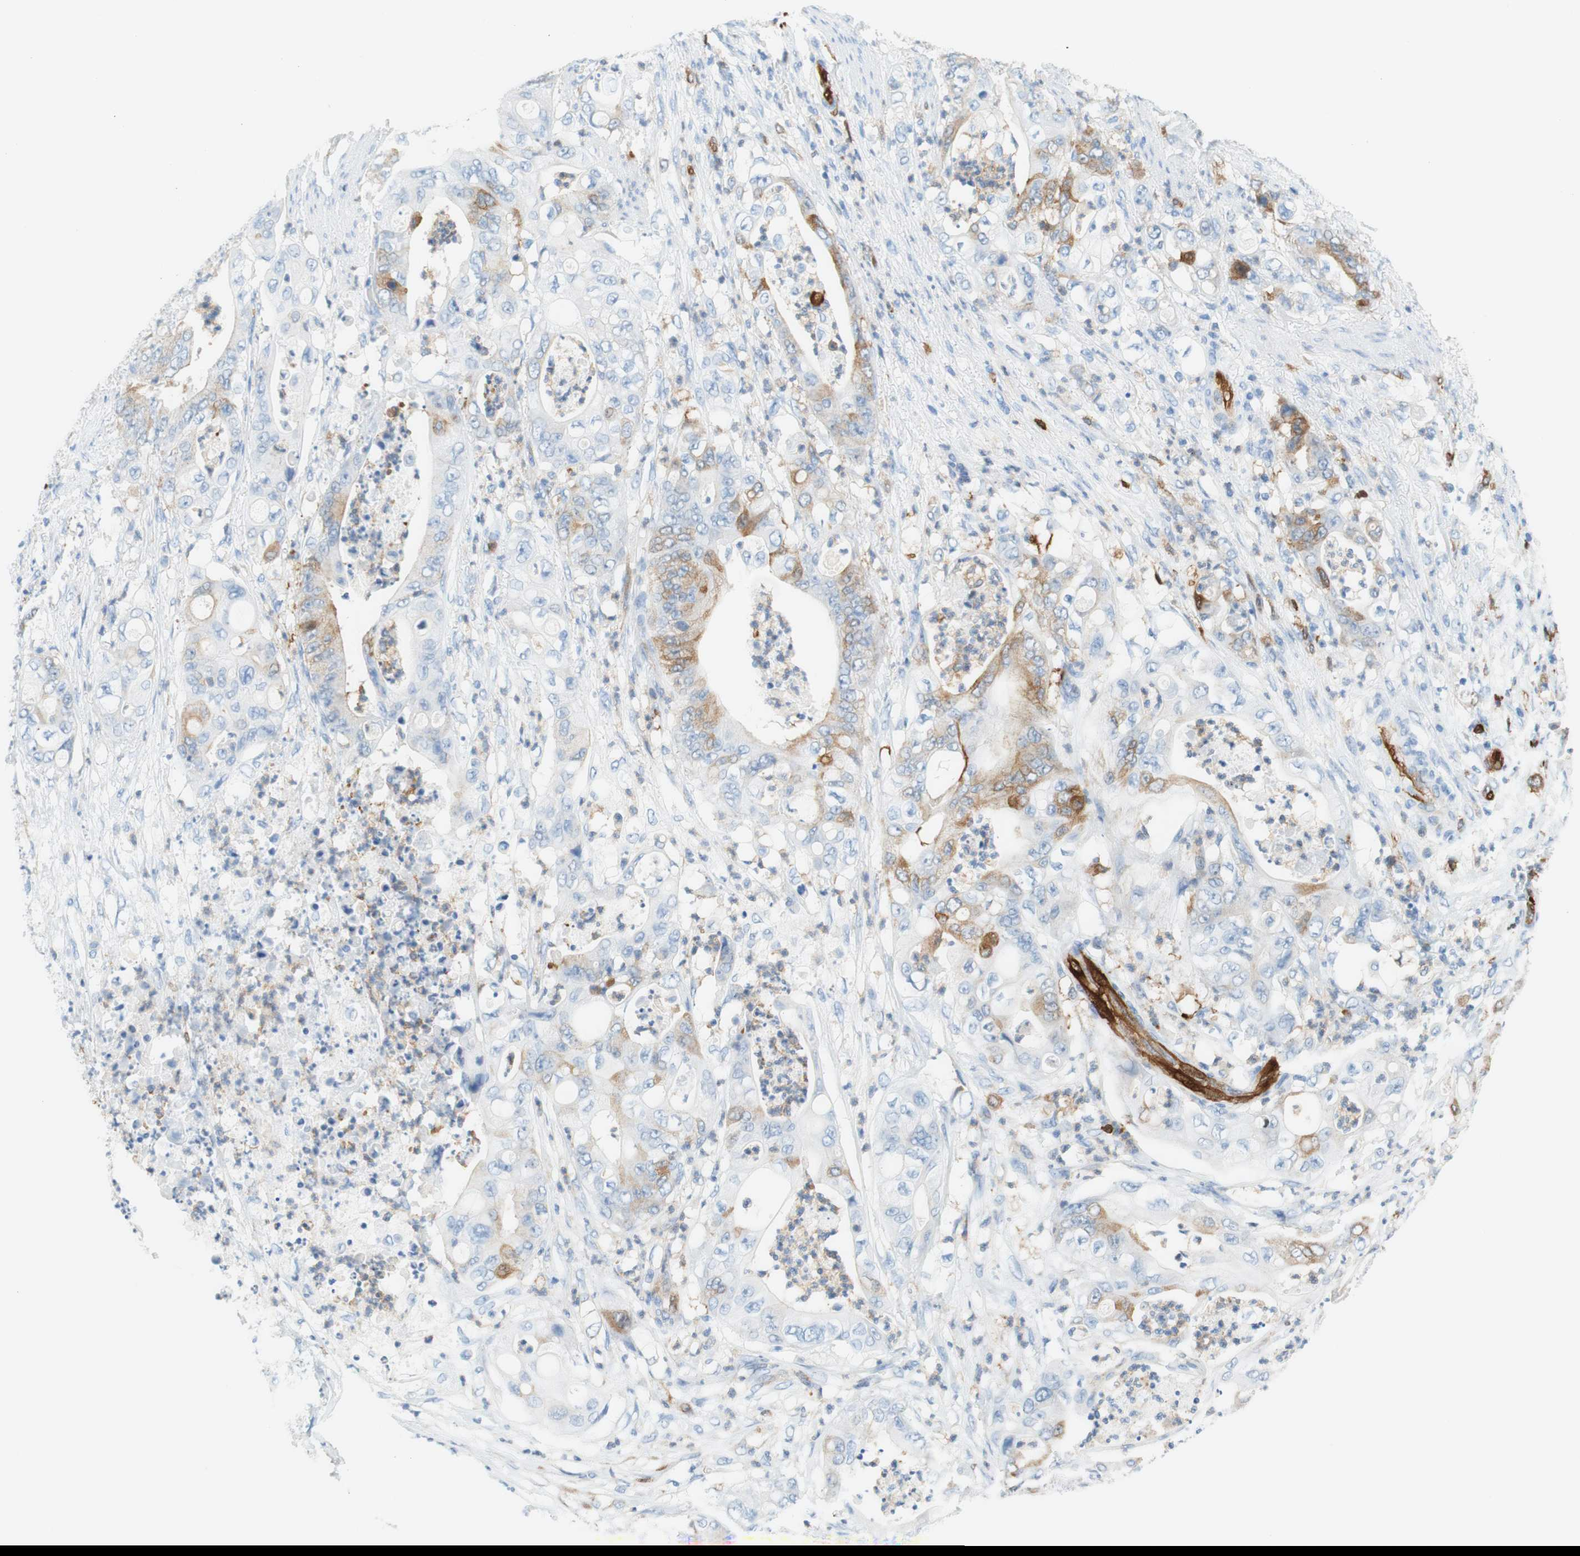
{"staining": {"intensity": "moderate", "quantity": "25%-75%", "location": "cytoplasmic/membranous"}, "tissue": "stomach cancer", "cell_type": "Tumor cells", "image_type": "cancer", "snomed": [{"axis": "morphology", "description": "Adenocarcinoma, NOS"}, {"axis": "topography", "description": "Stomach"}], "caption": "Immunohistochemical staining of human stomach cancer (adenocarcinoma) displays medium levels of moderate cytoplasmic/membranous expression in about 25%-75% of tumor cells.", "gene": "STMN1", "patient": {"sex": "female", "age": 73}}